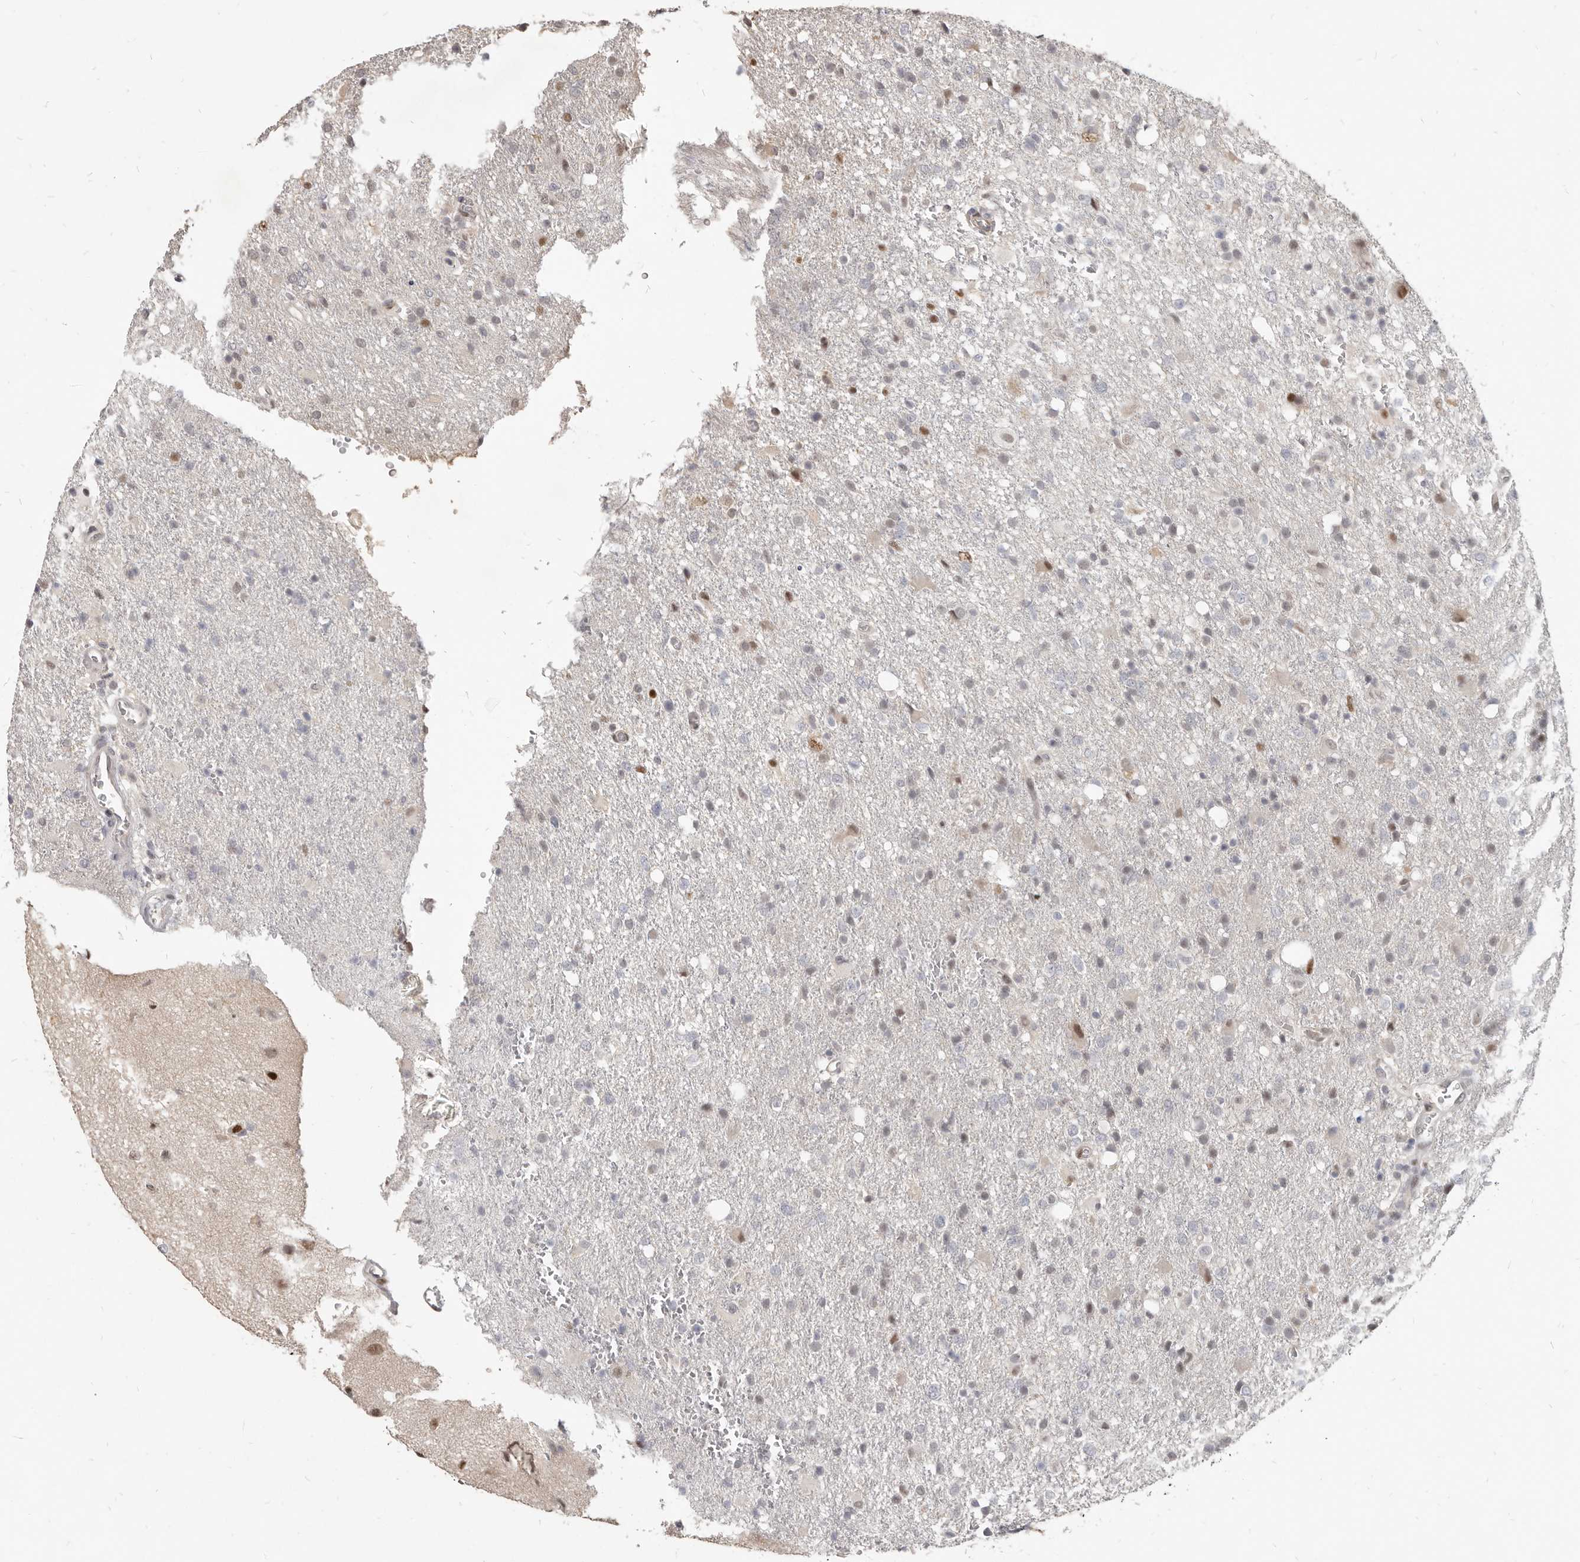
{"staining": {"intensity": "negative", "quantity": "none", "location": "none"}, "tissue": "glioma", "cell_type": "Tumor cells", "image_type": "cancer", "snomed": [{"axis": "morphology", "description": "Glioma, malignant, High grade"}, {"axis": "topography", "description": "Brain"}], "caption": "High power microscopy histopathology image of an immunohistochemistry (IHC) micrograph of malignant glioma (high-grade), revealing no significant expression in tumor cells. (DAB IHC visualized using brightfield microscopy, high magnification).", "gene": "ATF5", "patient": {"sex": "female", "age": 57}}